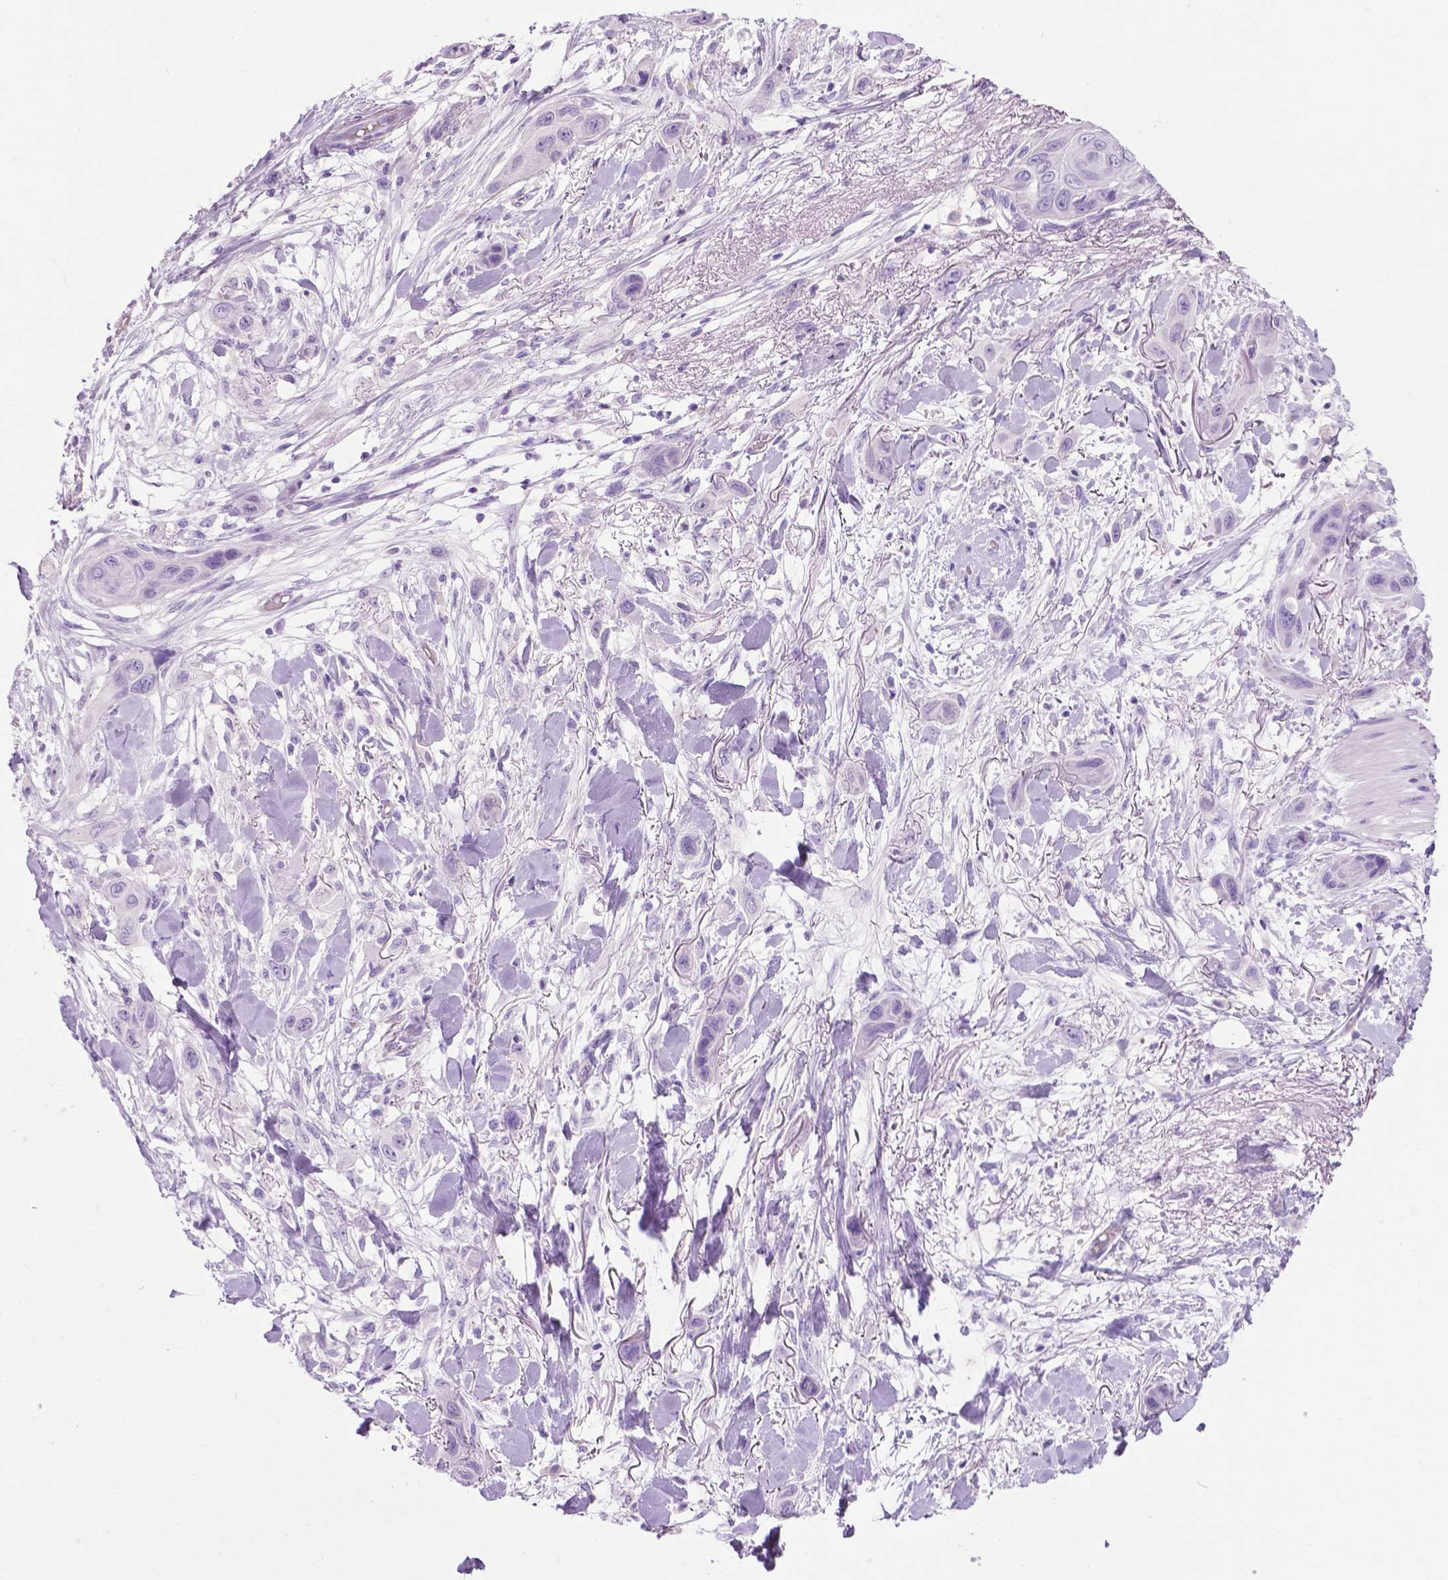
{"staining": {"intensity": "negative", "quantity": "none", "location": "none"}, "tissue": "skin cancer", "cell_type": "Tumor cells", "image_type": "cancer", "snomed": [{"axis": "morphology", "description": "Squamous cell carcinoma, NOS"}, {"axis": "topography", "description": "Skin"}], "caption": "Squamous cell carcinoma (skin) stained for a protein using immunohistochemistry displays no expression tumor cells.", "gene": "LELP1", "patient": {"sex": "male", "age": 79}}